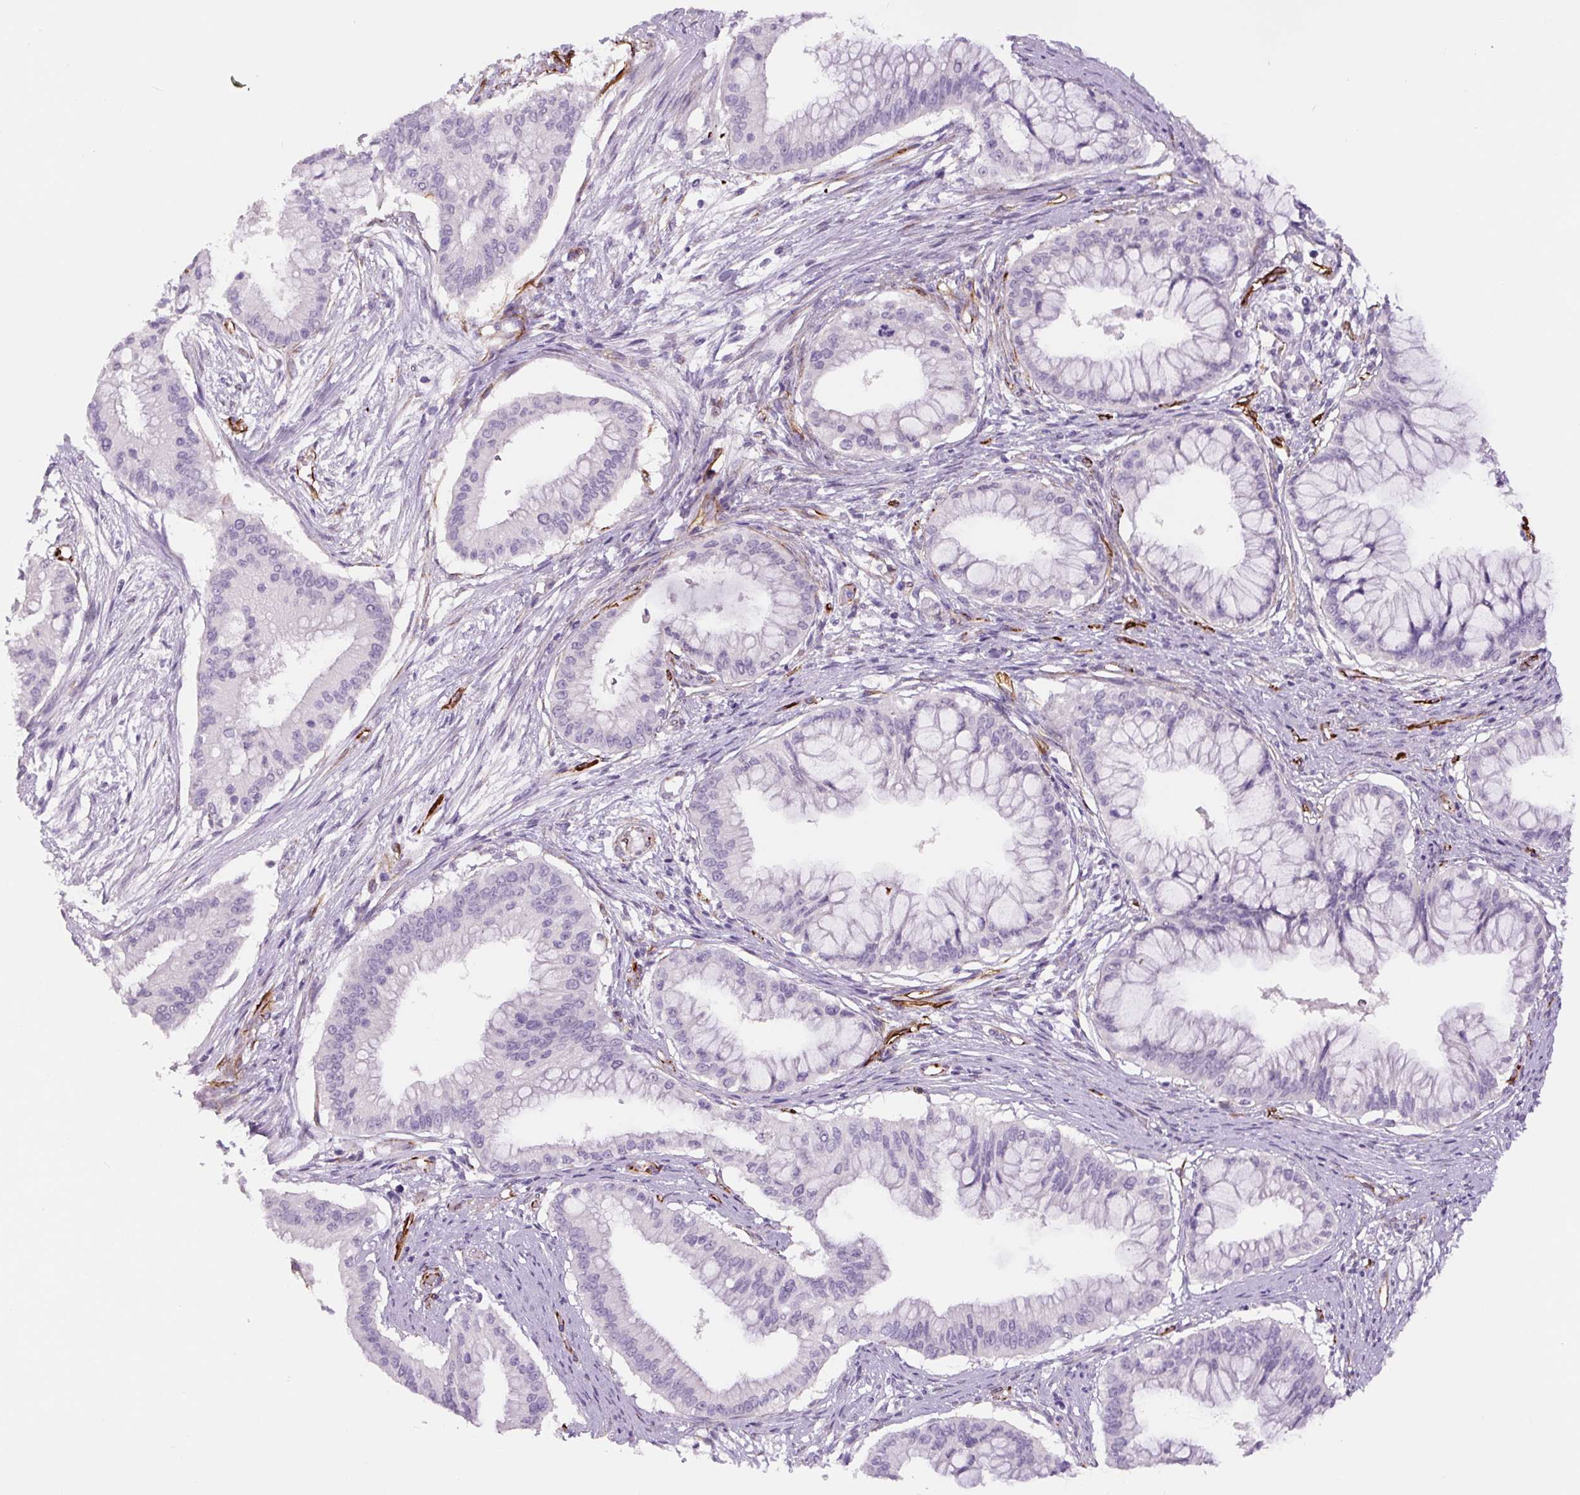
{"staining": {"intensity": "negative", "quantity": "none", "location": "none"}, "tissue": "pancreatic cancer", "cell_type": "Tumor cells", "image_type": "cancer", "snomed": [{"axis": "morphology", "description": "Adenocarcinoma, NOS"}, {"axis": "topography", "description": "Pancreas"}], "caption": "Immunohistochemical staining of pancreatic cancer reveals no significant staining in tumor cells.", "gene": "NES", "patient": {"sex": "male", "age": 46}}